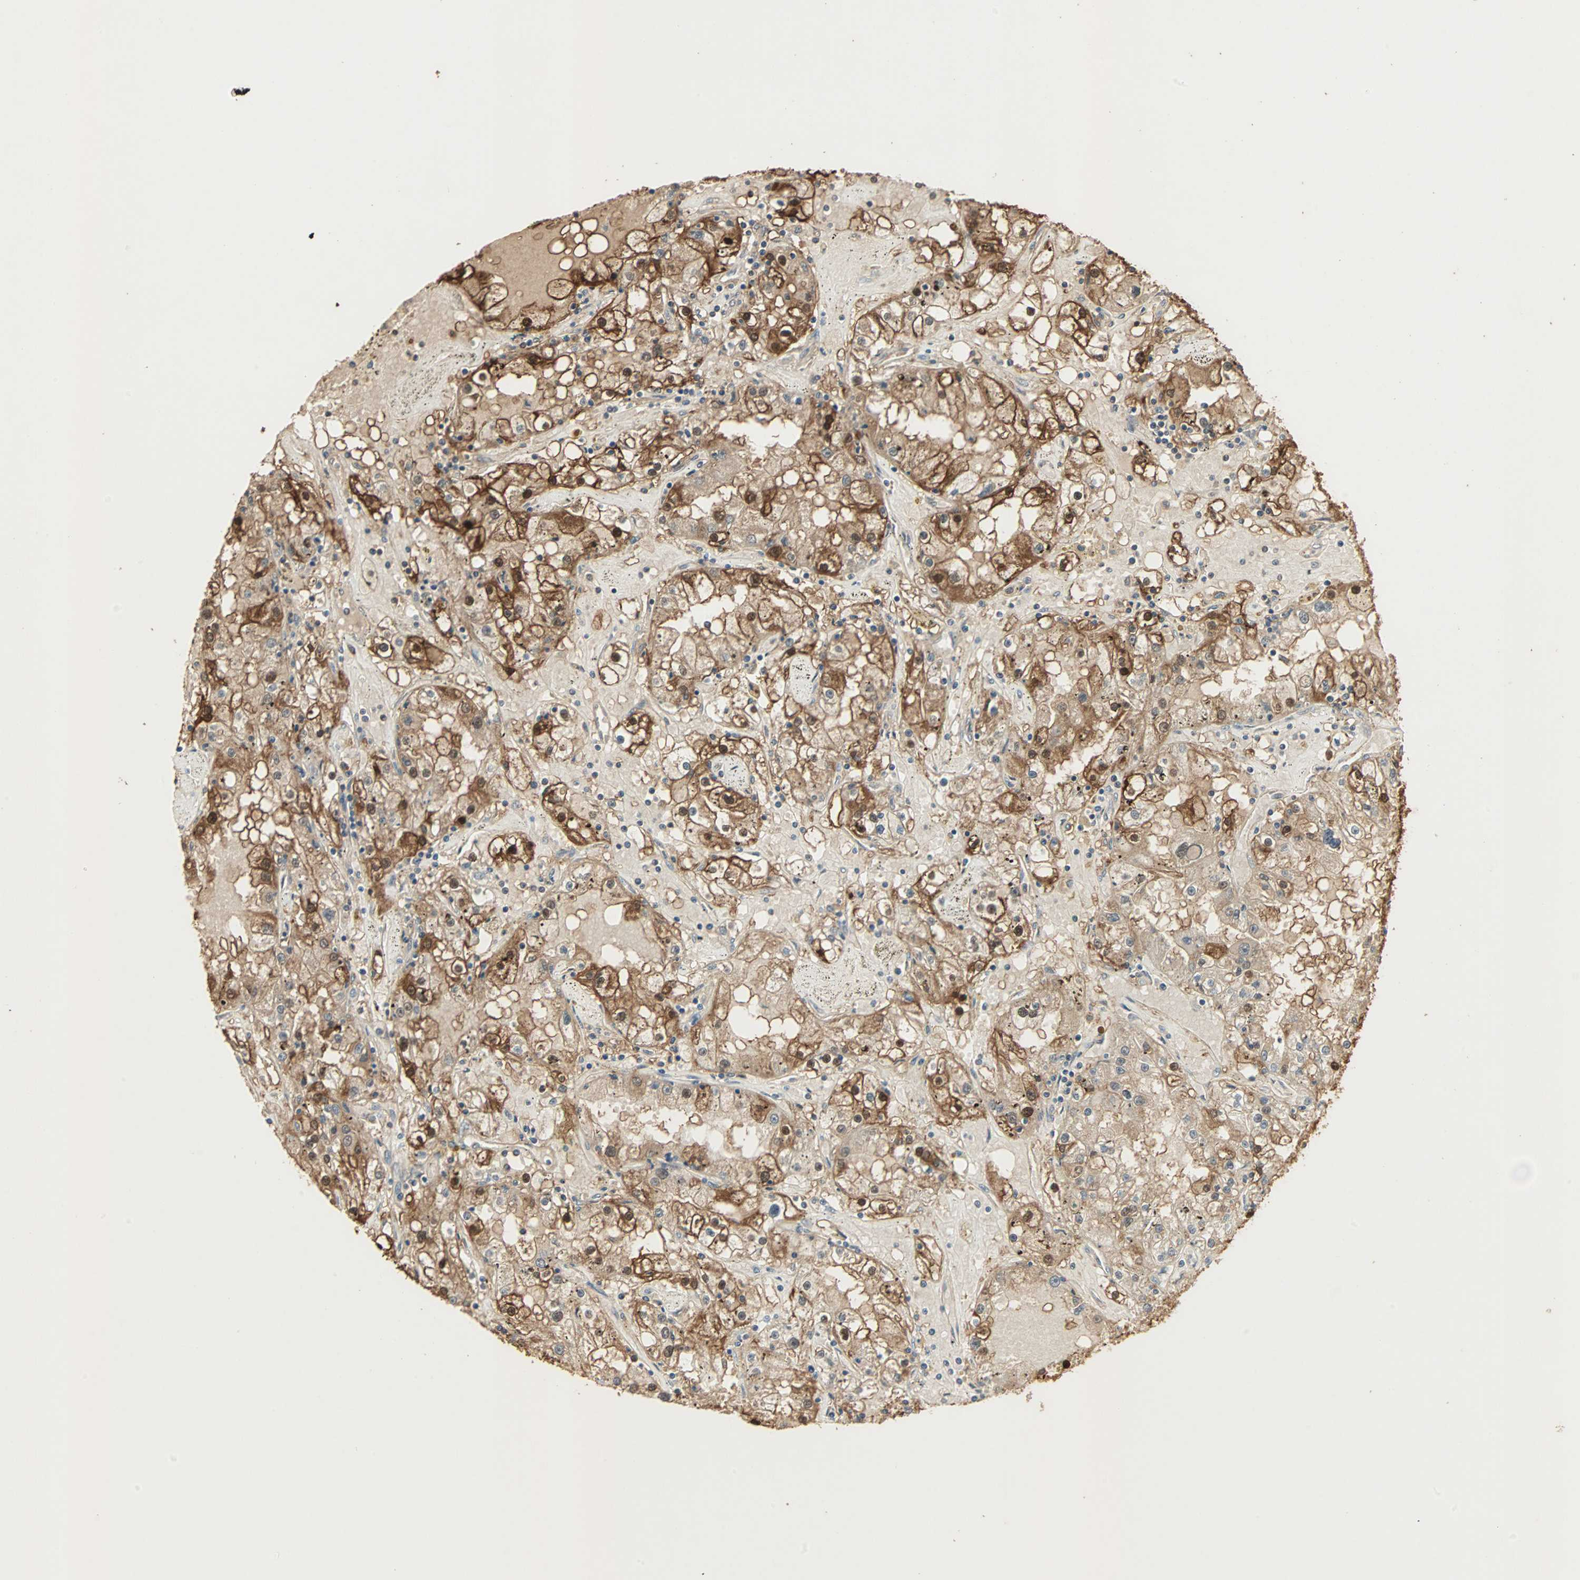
{"staining": {"intensity": "strong", "quantity": ">75%", "location": "cytoplasmic/membranous,nuclear"}, "tissue": "renal cancer", "cell_type": "Tumor cells", "image_type": "cancer", "snomed": [{"axis": "morphology", "description": "Adenocarcinoma, NOS"}, {"axis": "topography", "description": "Kidney"}], "caption": "Immunohistochemical staining of human renal cancer displays high levels of strong cytoplasmic/membranous and nuclear staining in approximately >75% of tumor cells.", "gene": "DRG2", "patient": {"sex": "male", "age": 56}}